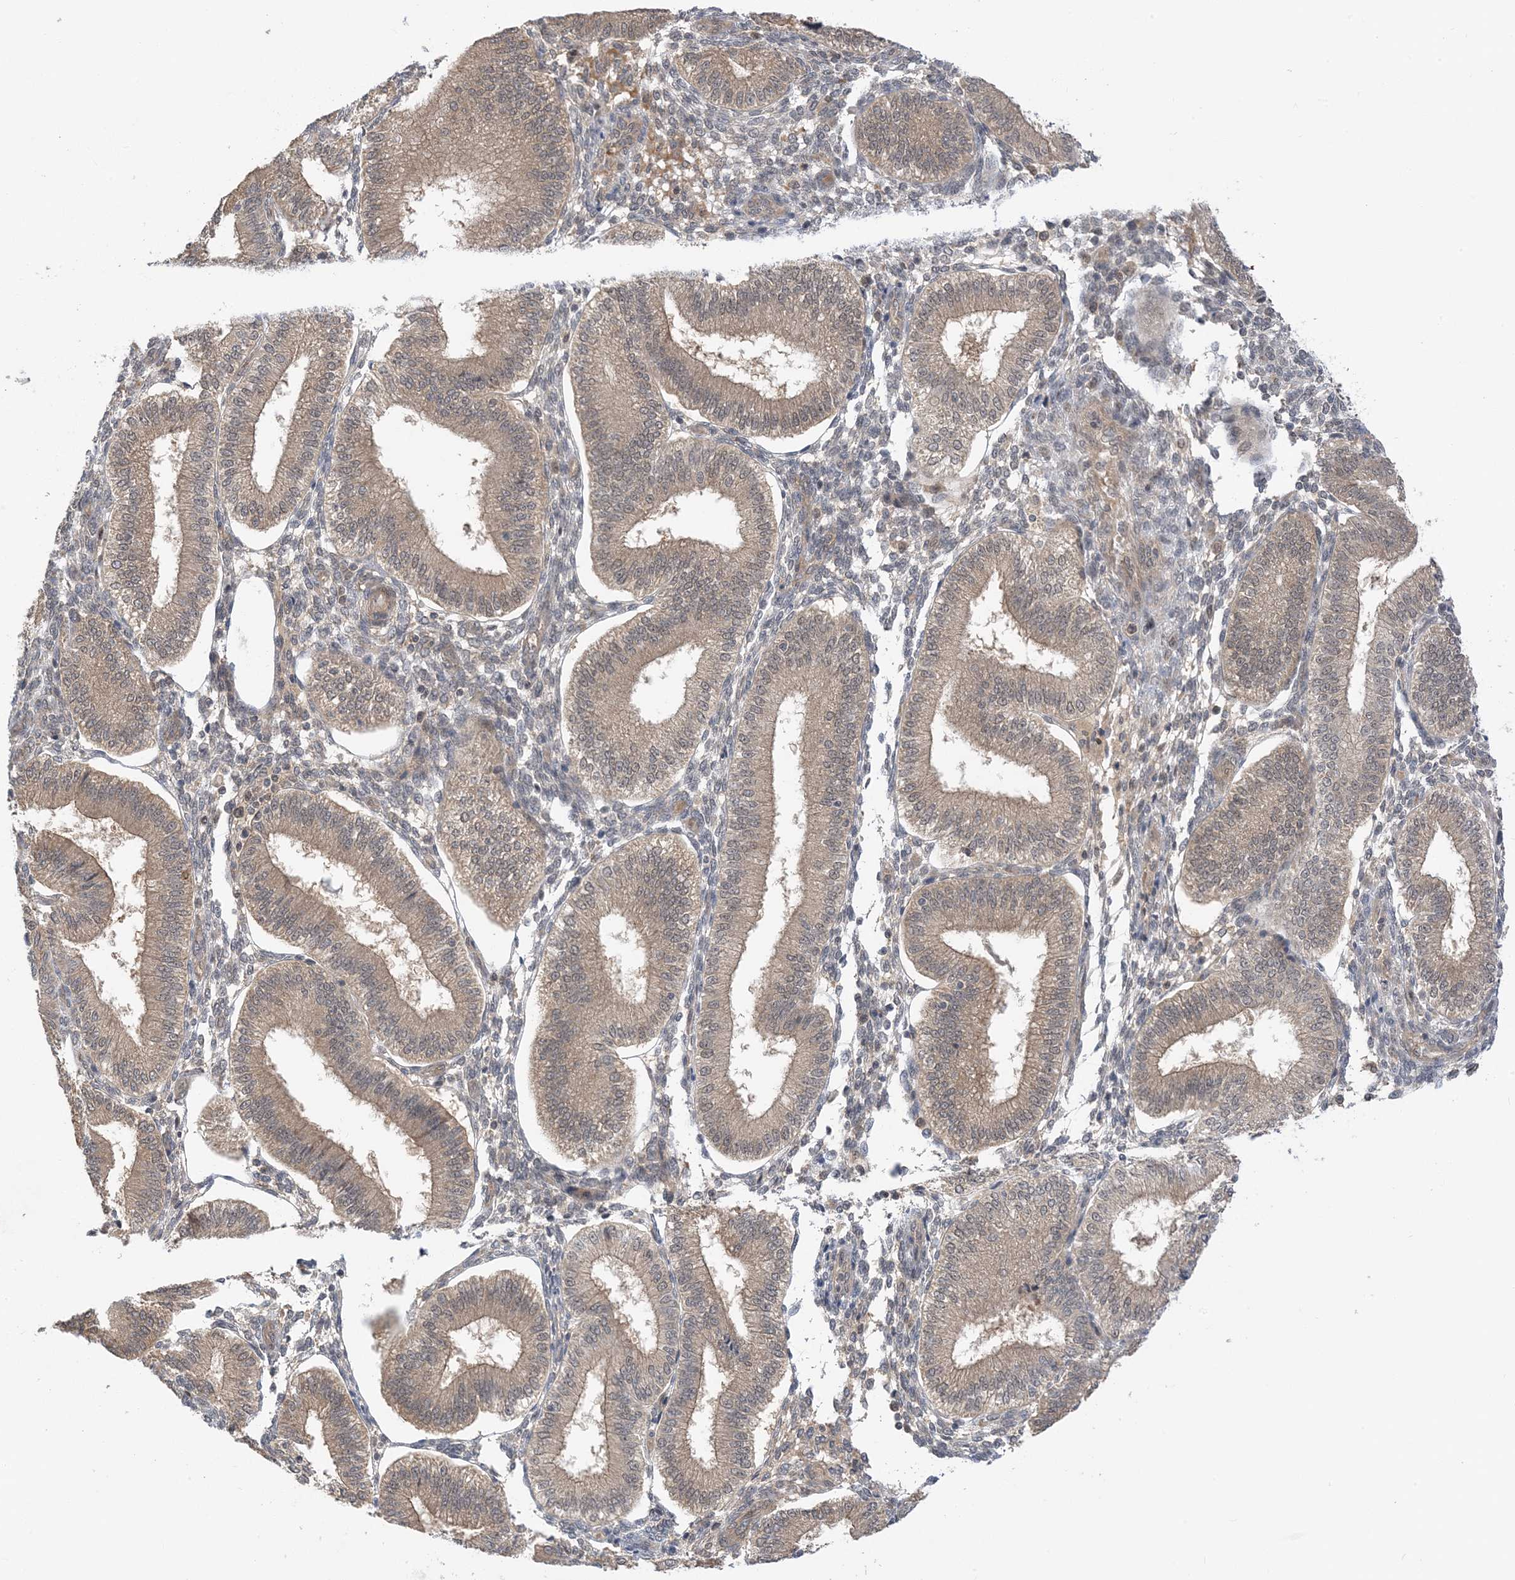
{"staining": {"intensity": "negative", "quantity": "none", "location": "none"}, "tissue": "endometrium", "cell_type": "Cells in endometrial stroma", "image_type": "normal", "snomed": [{"axis": "morphology", "description": "Normal tissue, NOS"}, {"axis": "topography", "description": "Endometrium"}], "caption": "Micrograph shows no protein expression in cells in endometrial stroma of normal endometrium.", "gene": "WDR26", "patient": {"sex": "female", "age": 39}}